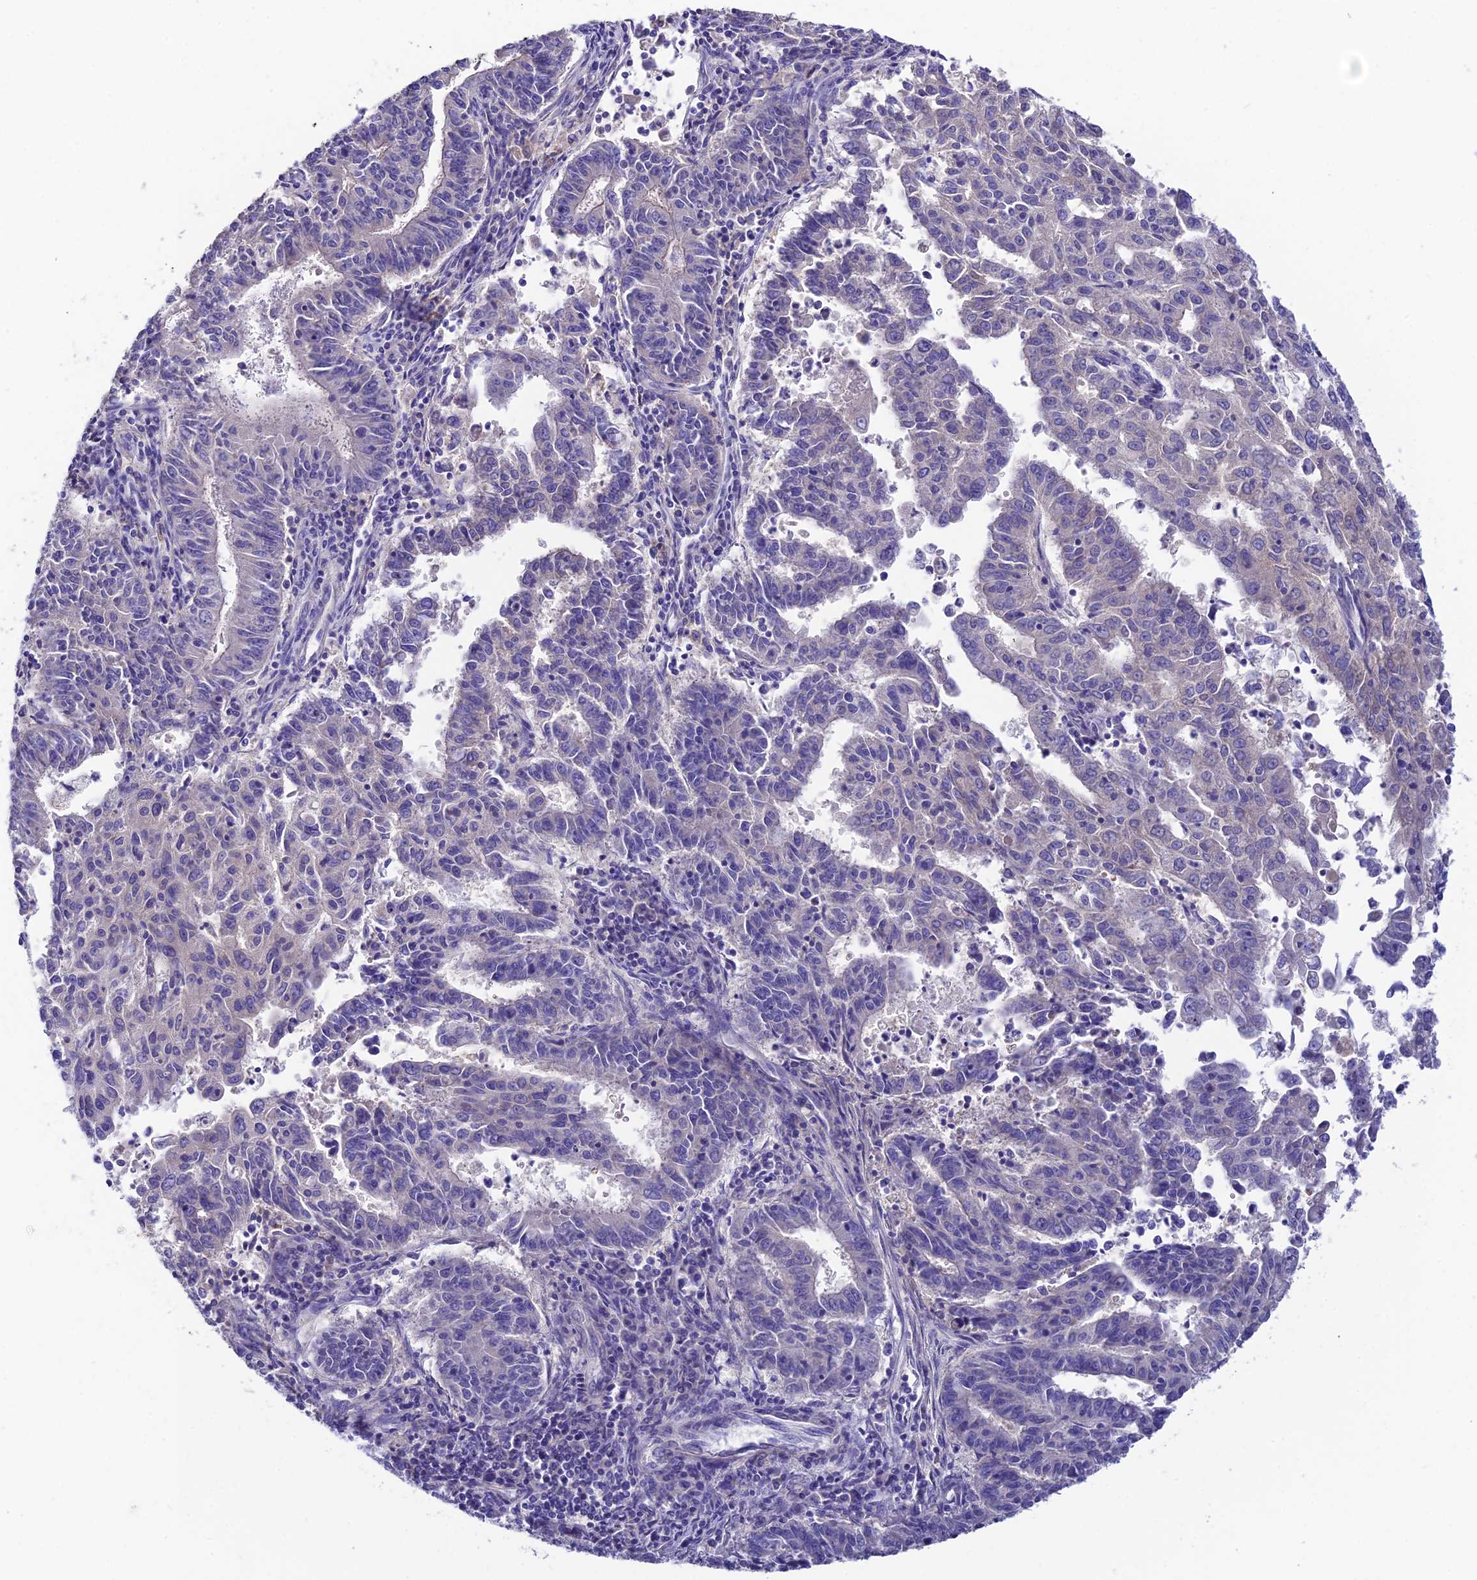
{"staining": {"intensity": "negative", "quantity": "none", "location": "none"}, "tissue": "endometrial cancer", "cell_type": "Tumor cells", "image_type": "cancer", "snomed": [{"axis": "morphology", "description": "Adenocarcinoma, NOS"}, {"axis": "topography", "description": "Endometrium"}], "caption": "Immunohistochemical staining of human adenocarcinoma (endometrial) demonstrates no significant positivity in tumor cells.", "gene": "DUSP29", "patient": {"sex": "female", "age": 59}}